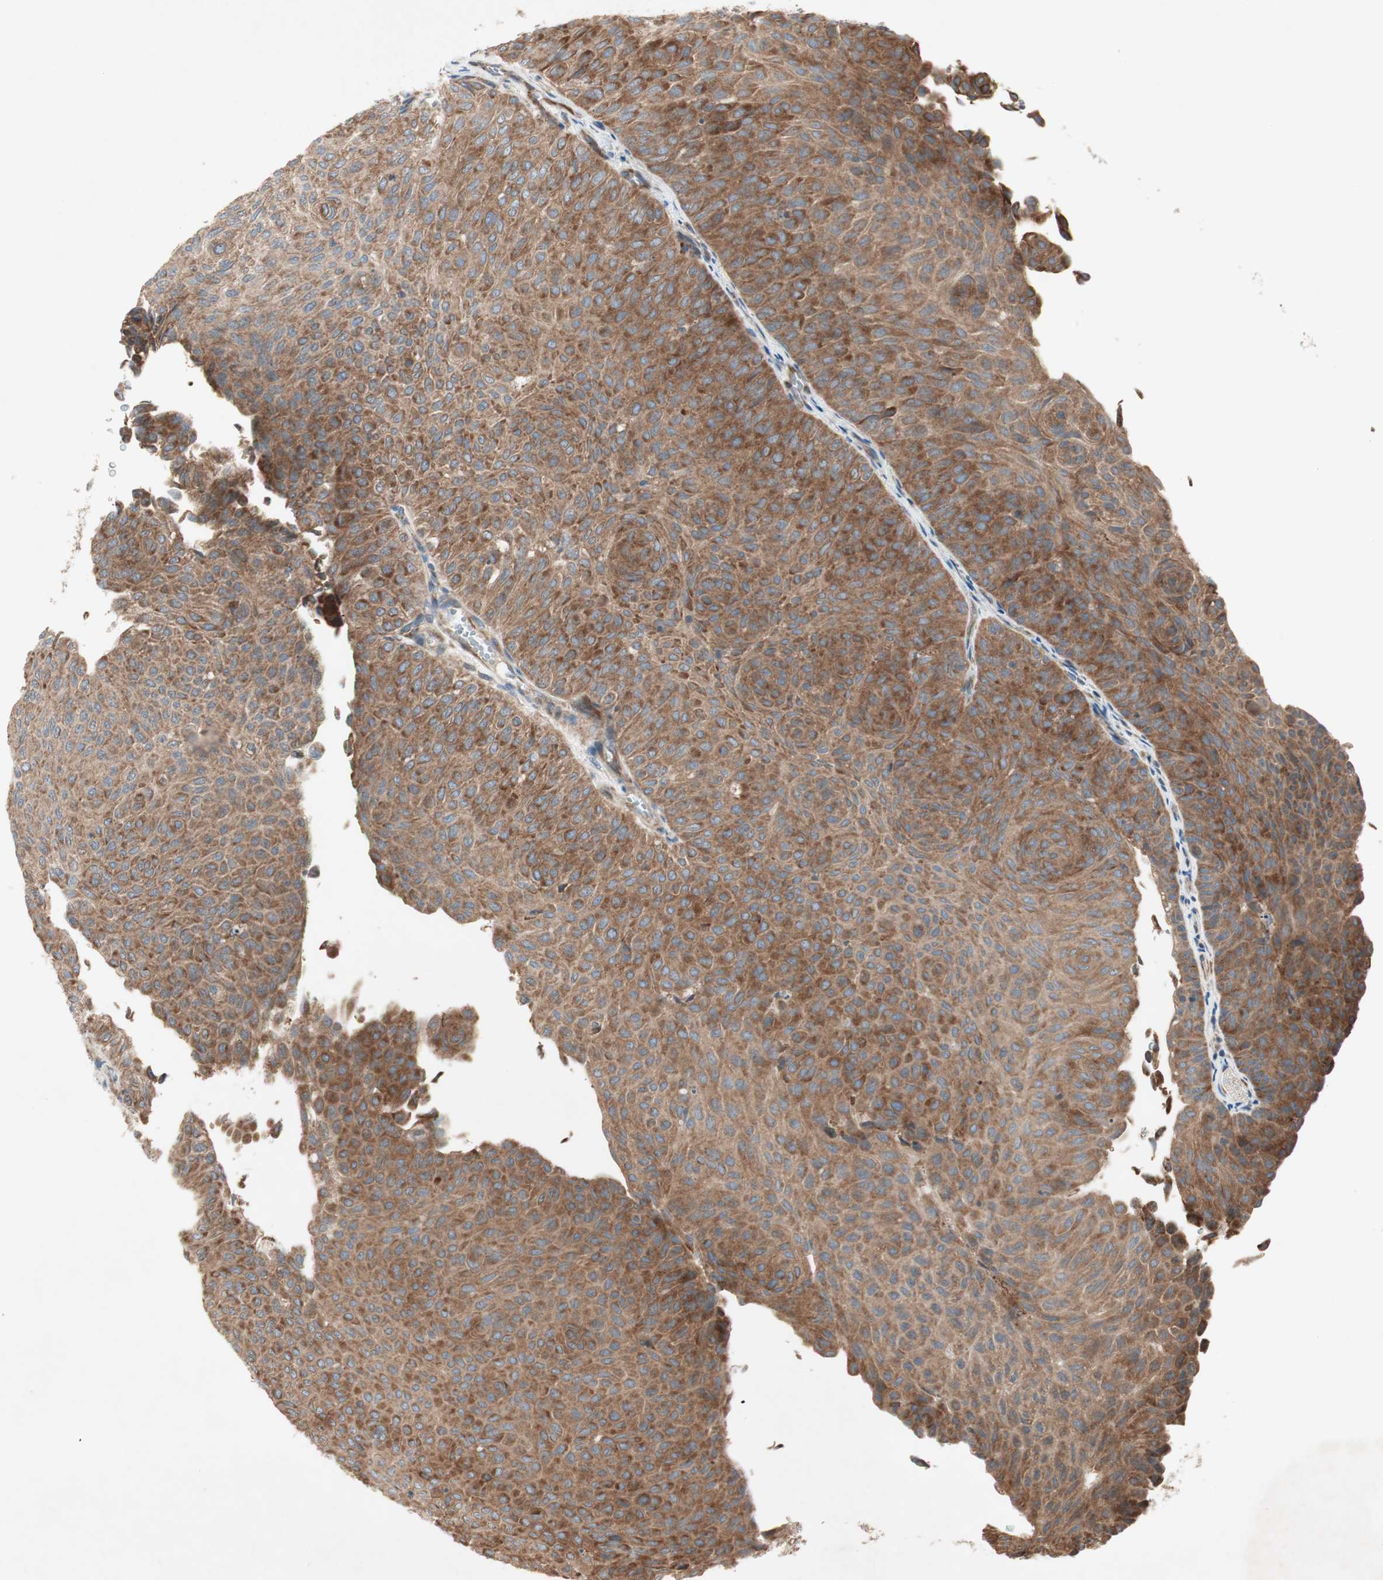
{"staining": {"intensity": "moderate", "quantity": ">75%", "location": "cytoplasmic/membranous"}, "tissue": "urothelial cancer", "cell_type": "Tumor cells", "image_type": "cancer", "snomed": [{"axis": "morphology", "description": "Urothelial carcinoma, Low grade"}, {"axis": "topography", "description": "Urinary bladder"}], "caption": "A high-resolution micrograph shows immunohistochemistry staining of urothelial carcinoma (low-grade), which shows moderate cytoplasmic/membranous staining in approximately >75% of tumor cells. (Stains: DAB (3,3'-diaminobenzidine) in brown, nuclei in blue, Microscopy: brightfield microscopy at high magnification).", "gene": "RPL23", "patient": {"sex": "male", "age": 78}}